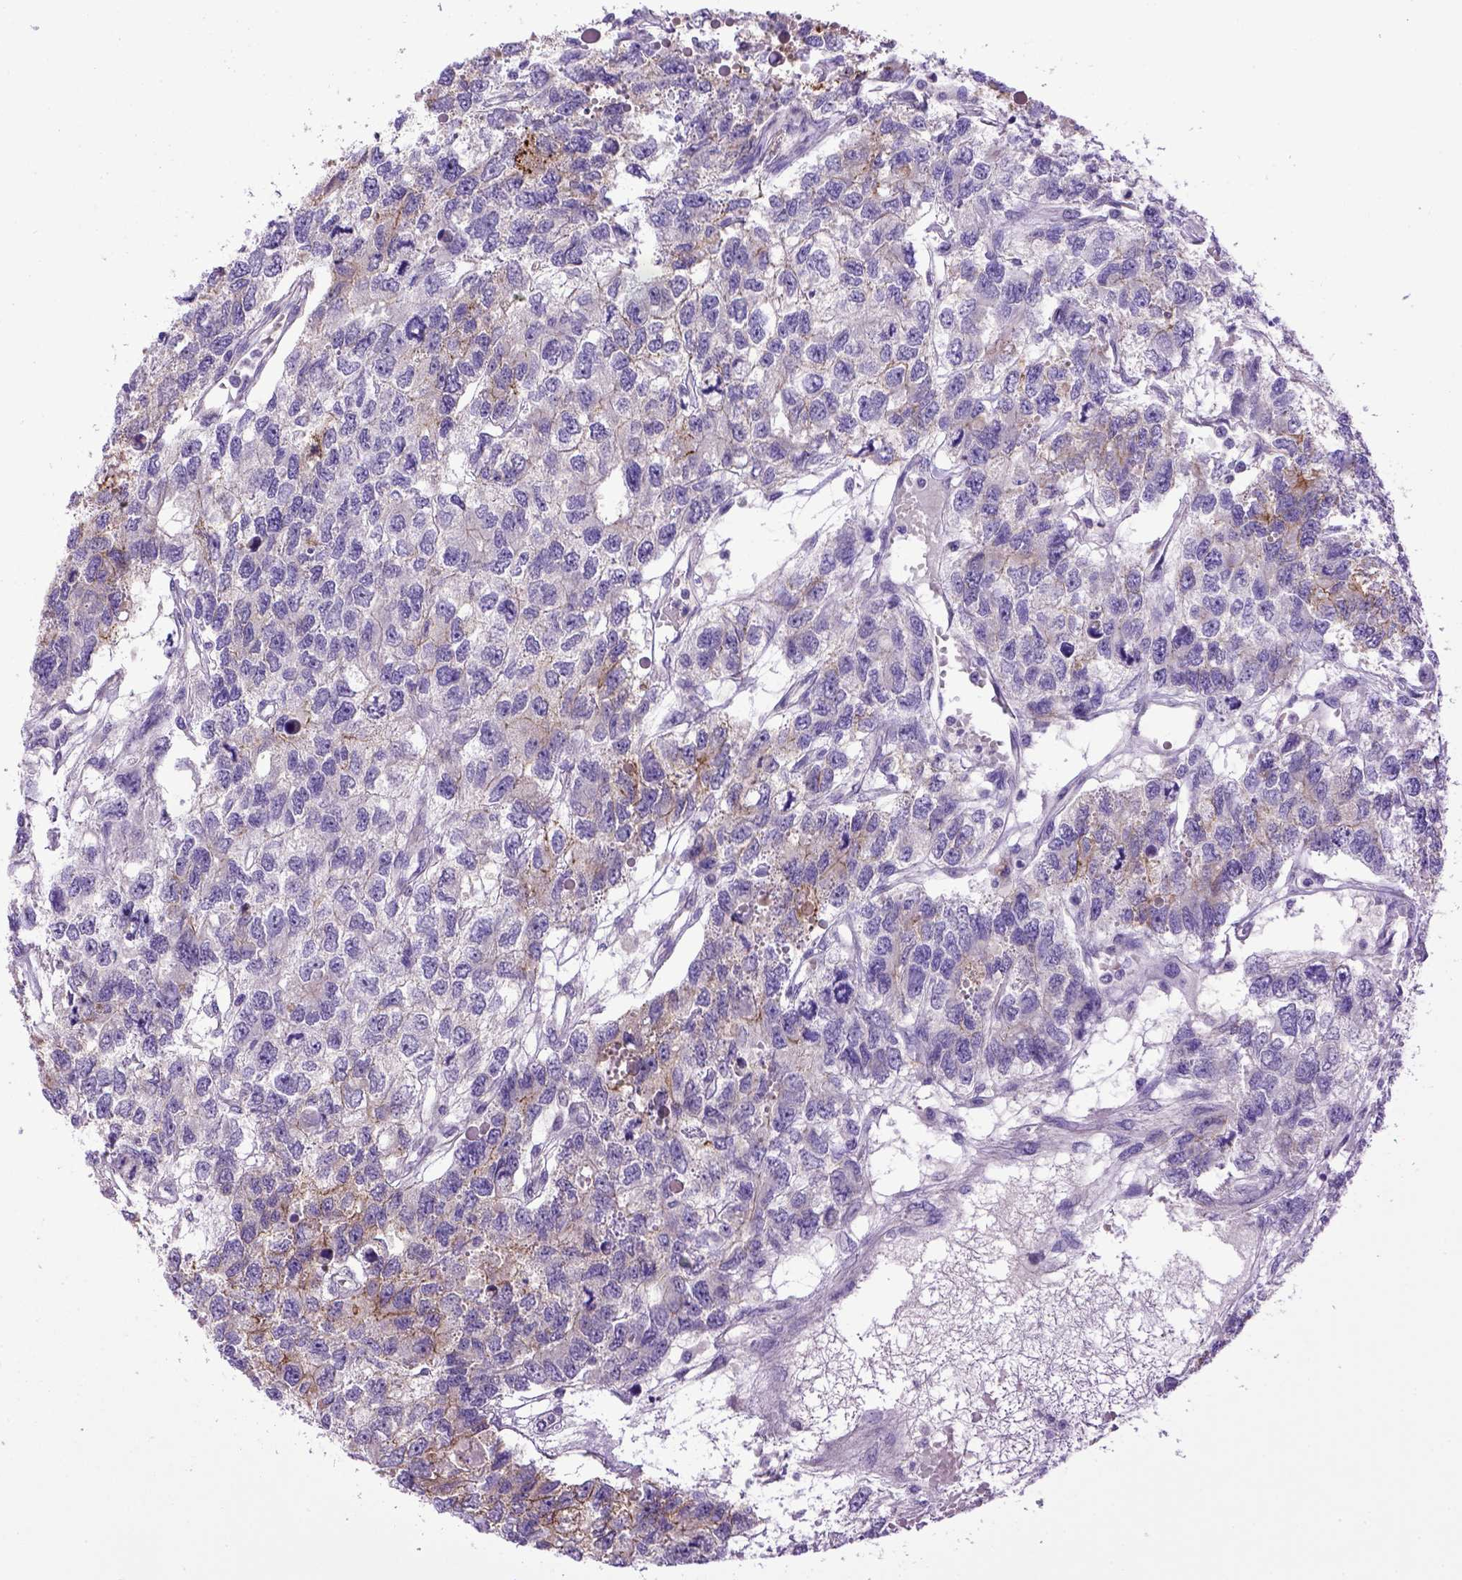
{"staining": {"intensity": "moderate", "quantity": "<25%", "location": "cytoplasmic/membranous"}, "tissue": "testis cancer", "cell_type": "Tumor cells", "image_type": "cancer", "snomed": [{"axis": "morphology", "description": "Seminoma, NOS"}, {"axis": "topography", "description": "Testis"}], "caption": "Moderate cytoplasmic/membranous protein expression is appreciated in approximately <25% of tumor cells in testis cancer (seminoma).", "gene": "CDH1", "patient": {"sex": "male", "age": 52}}